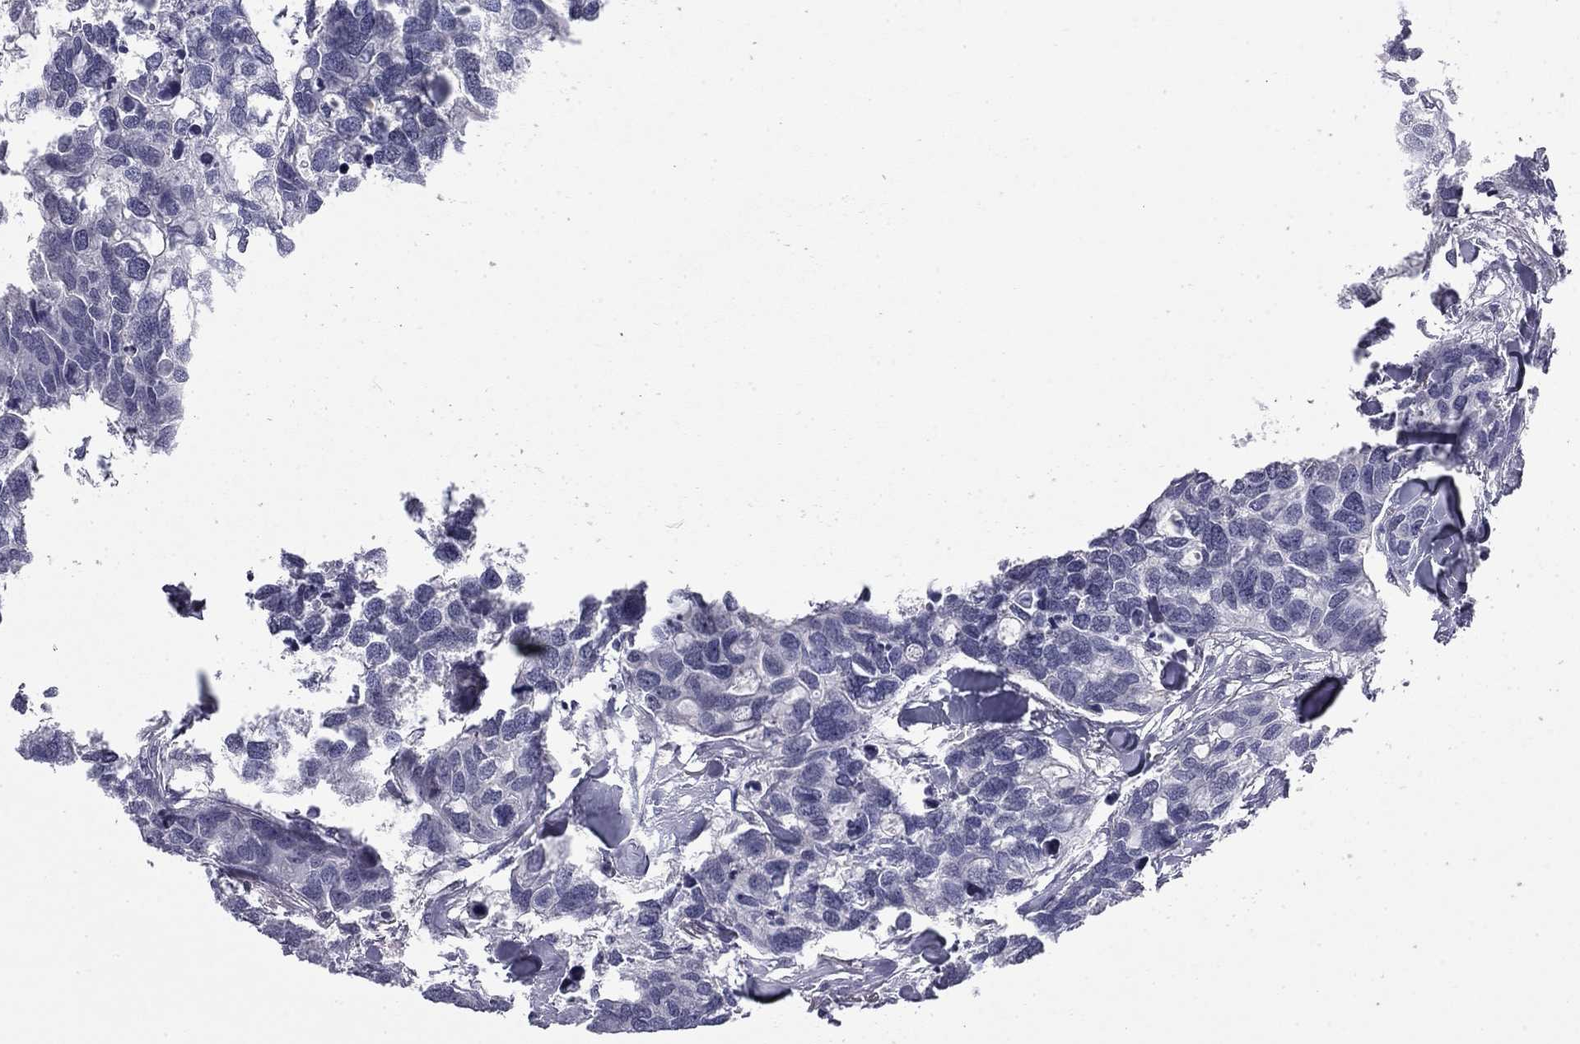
{"staining": {"intensity": "negative", "quantity": "none", "location": "none"}, "tissue": "breast cancer", "cell_type": "Tumor cells", "image_type": "cancer", "snomed": [{"axis": "morphology", "description": "Duct carcinoma"}, {"axis": "topography", "description": "Breast"}], "caption": "Tumor cells are negative for brown protein staining in infiltrating ductal carcinoma (breast).", "gene": "PRRT2", "patient": {"sex": "female", "age": 83}}